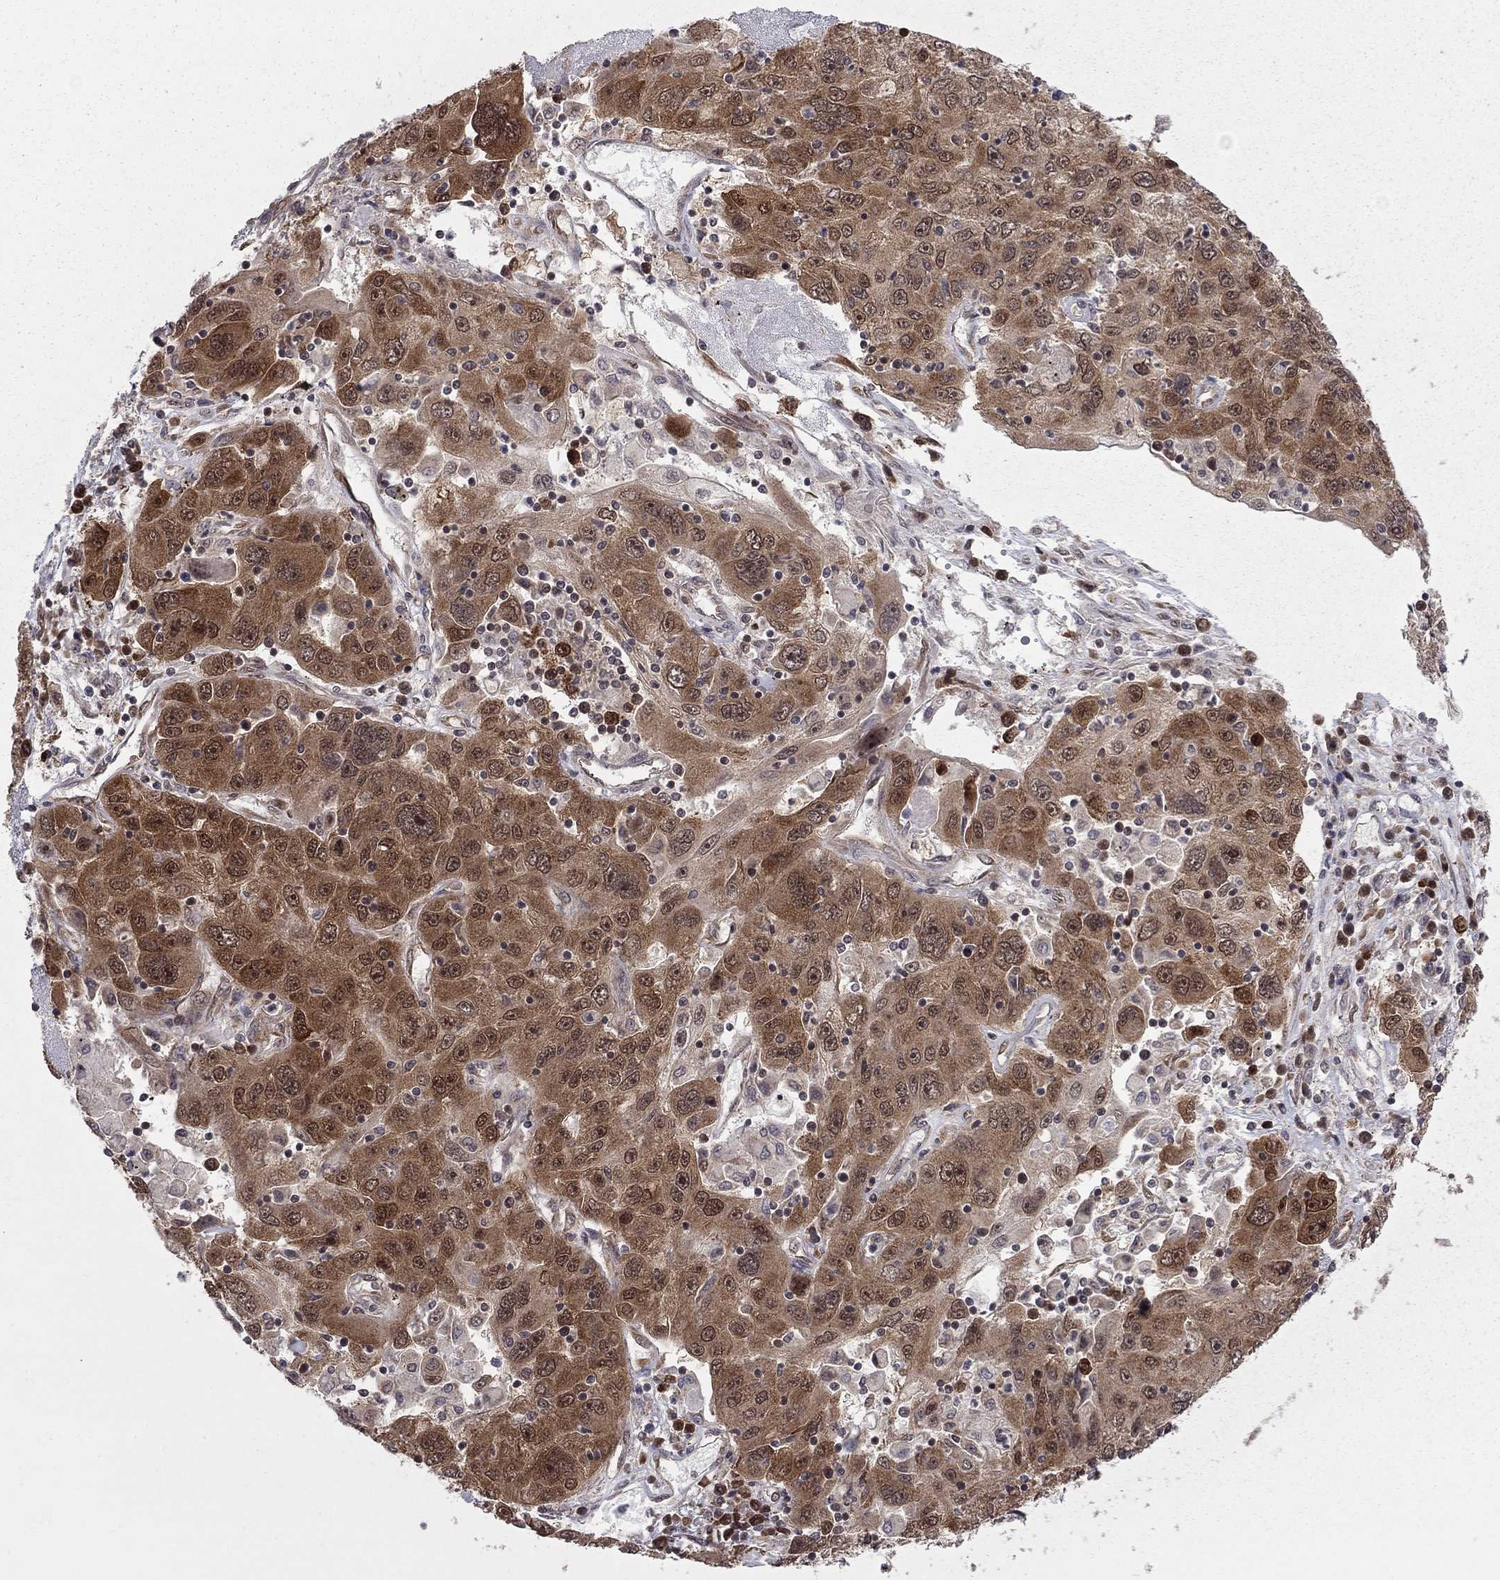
{"staining": {"intensity": "strong", "quantity": ">75%", "location": "cytoplasmic/membranous"}, "tissue": "stomach cancer", "cell_type": "Tumor cells", "image_type": "cancer", "snomed": [{"axis": "morphology", "description": "Adenocarcinoma, NOS"}, {"axis": "topography", "description": "Stomach"}], "caption": "Human adenocarcinoma (stomach) stained with a brown dye shows strong cytoplasmic/membranous positive staining in about >75% of tumor cells.", "gene": "NAA50", "patient": {"sex": "male", "age": 56}}